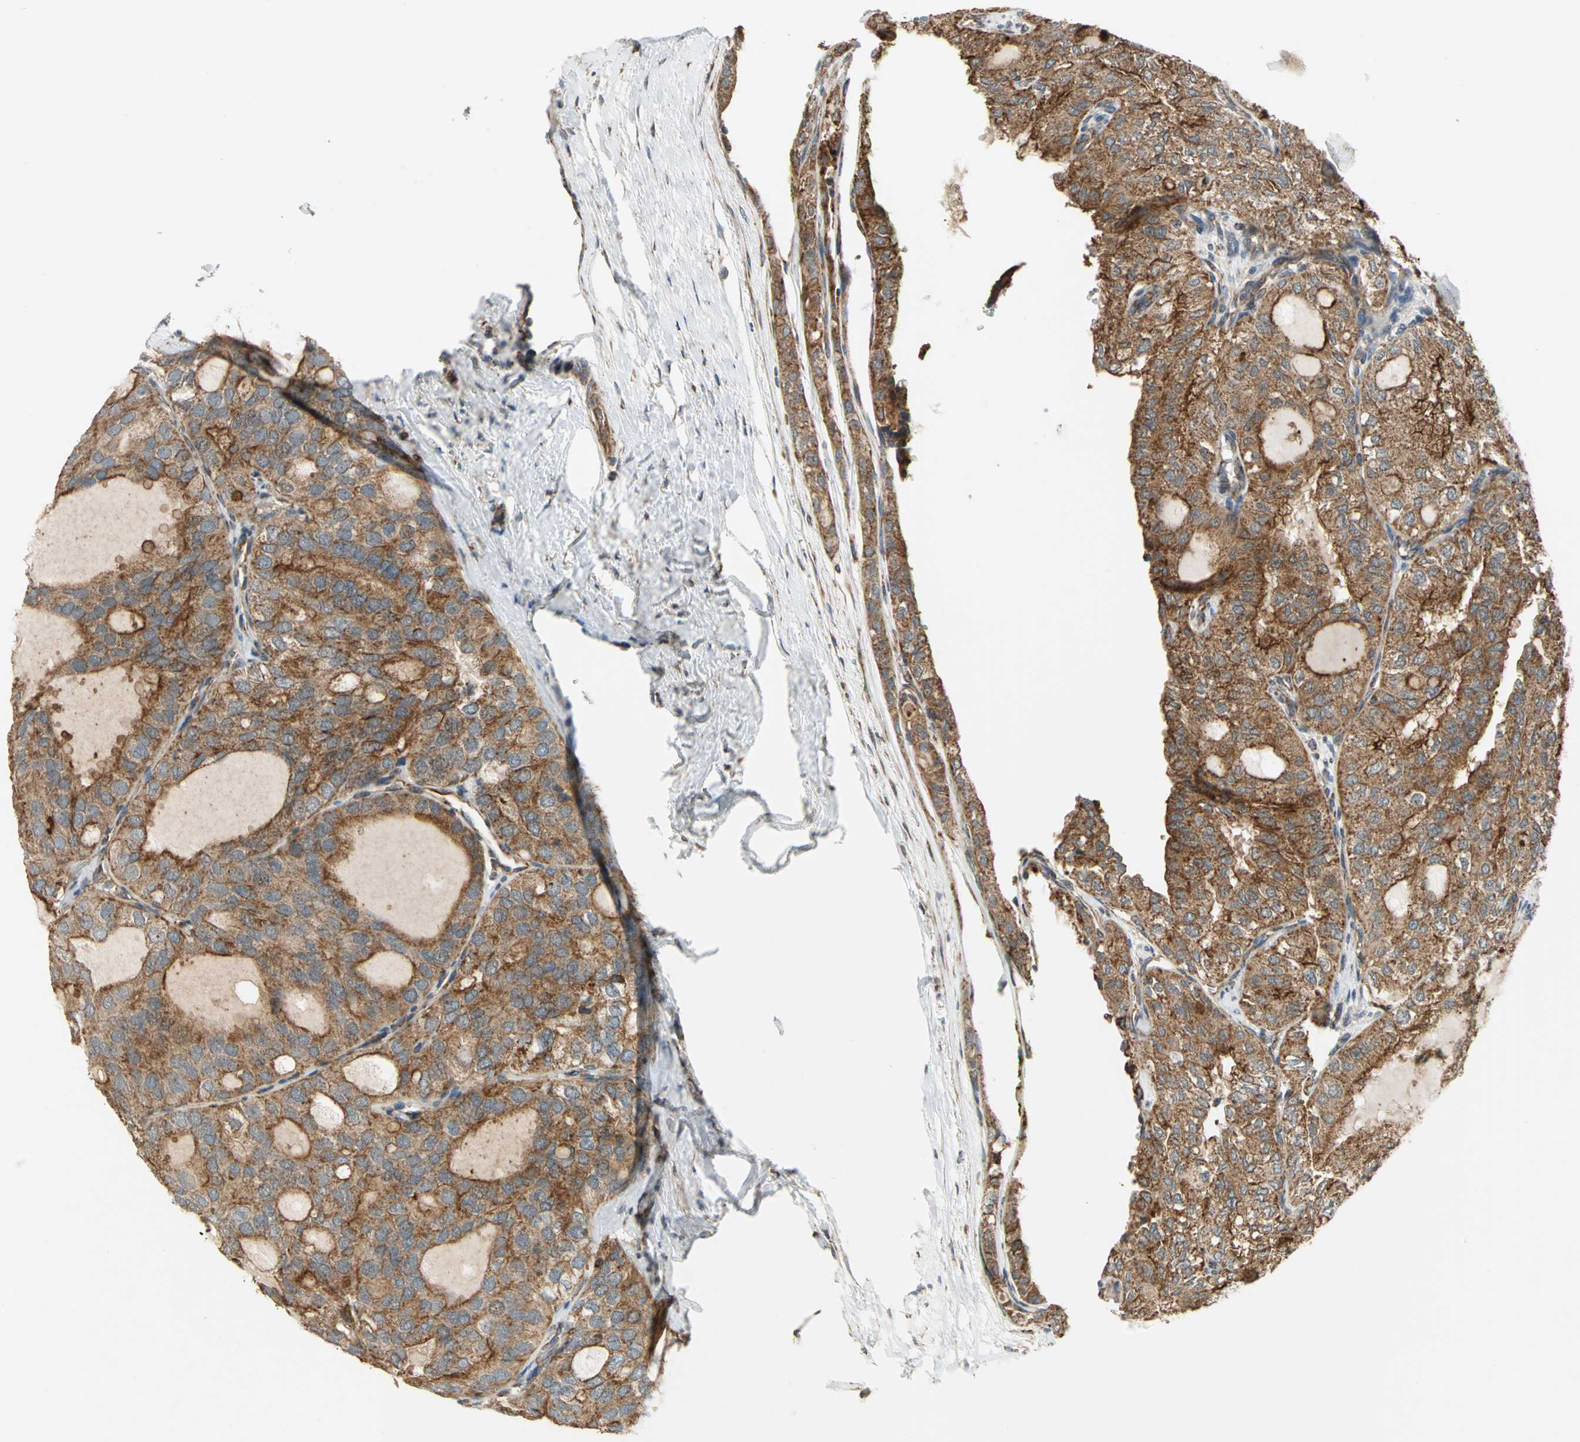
{"staining": {"intensity": "strong", "quantity": ">75%", "location": "cytoplasmic/membranous"}, "tissue": "thyroid cancer", "cell_type": "Tumor cells", "image_type": "cancer", "snomed": [{"axis": "morphology", "description": "Follicular adenoma carcinoma, NOS"}, {"axis": "topography", "description": "Thyroid gland"}], "caption": "High-magnification brightfield microscopy of thyroid cancer (follicular adenoma carcinoma) stained with DAB (3,3'-diaminobenzidine) (brown) and counterstained with hematoxylin (blue). tumor cells exhibit strong cytoplasmic/membranous staining is identified in approximately>75% of cells.", "gene": "MRPS22", "patient": {"sex": "male", "age": 75}}